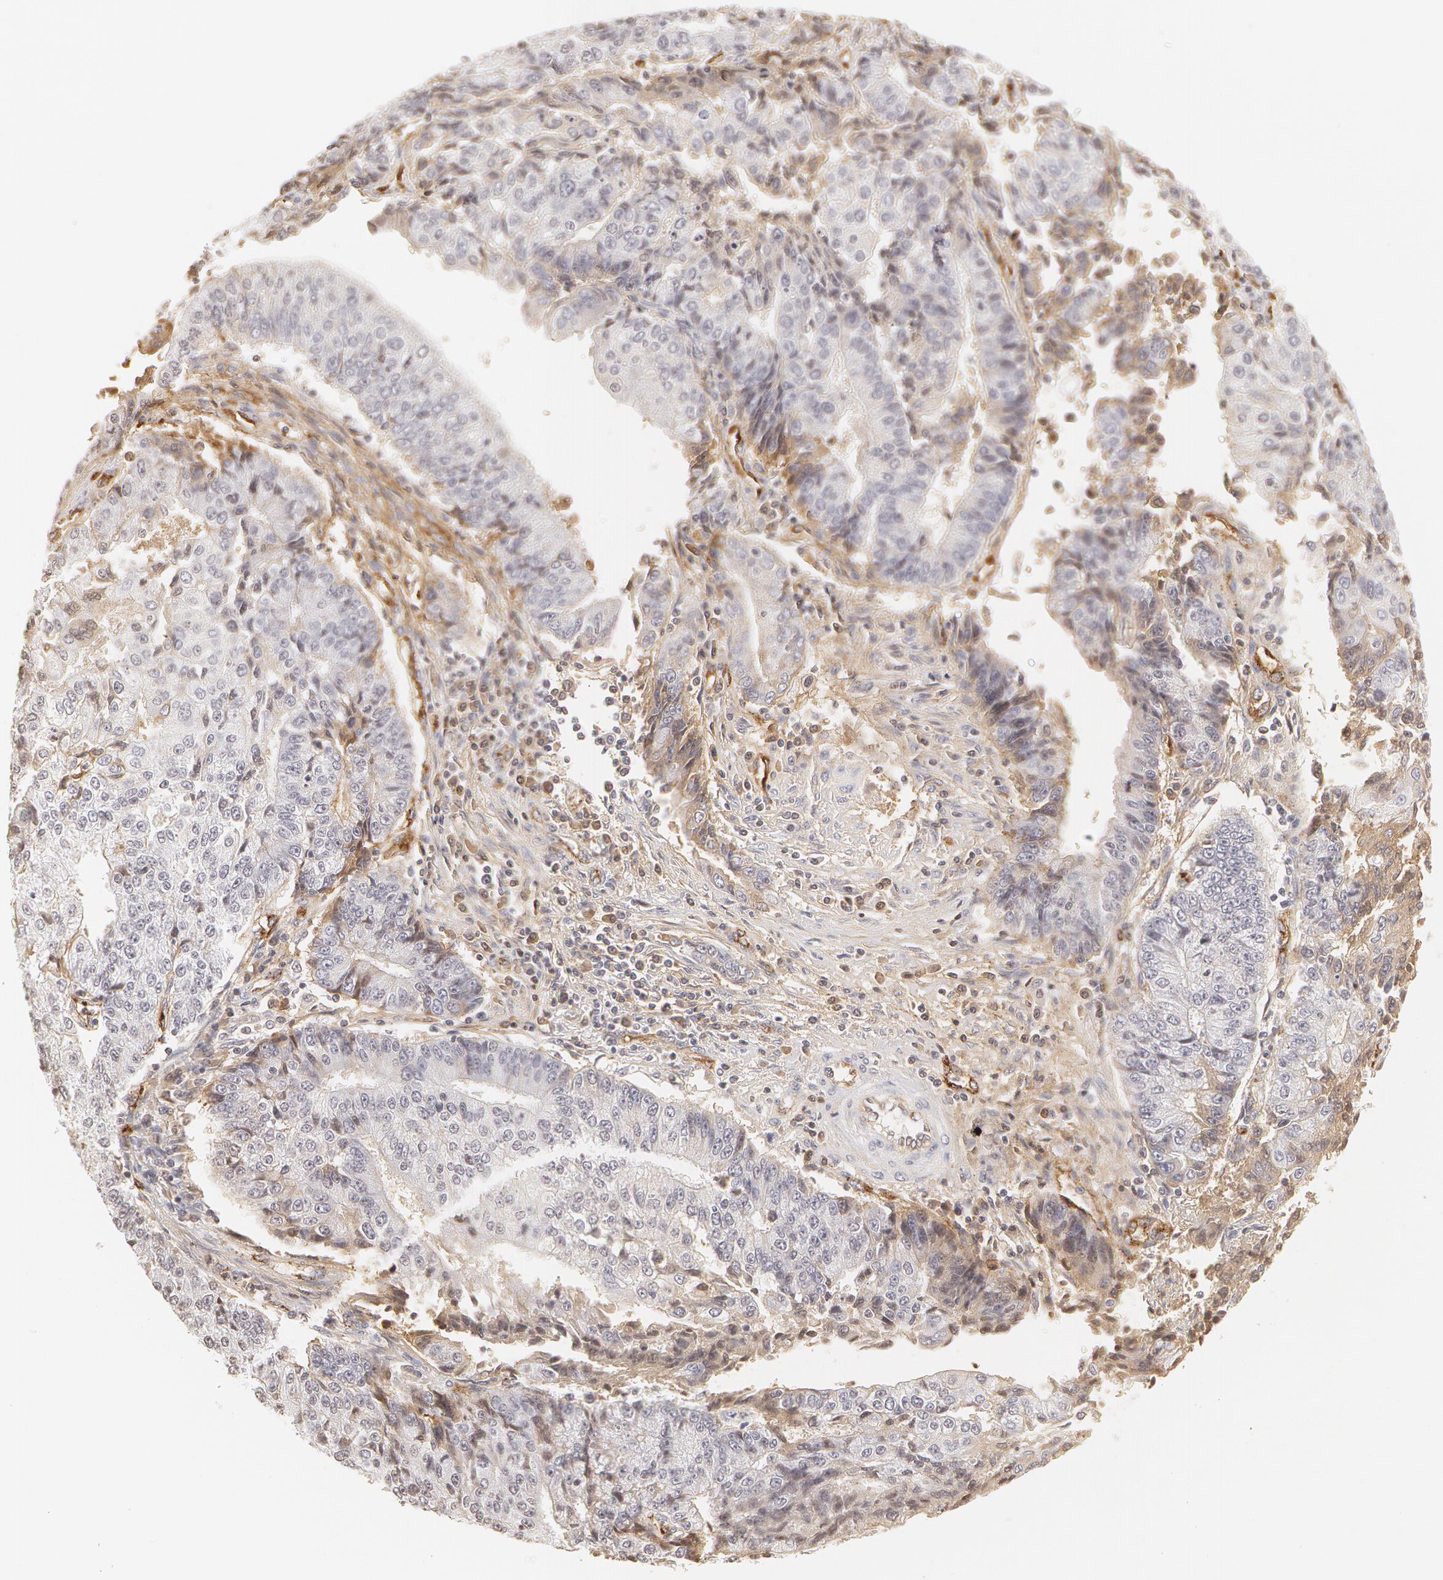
{"staining": {"intensity": "negative", "quantity": "none", "location": "none"}, "tissue": "endometrial cancer", "cell_type": "Tumor cells", "image_type": "cancer", "snomed": [{"axis": "morphology", "description": "Adenocarcinoma, NOS"}, {"axis": "topography", "description": "Endometrium"}], "caption": "Tumor cells are negative for brown protein staining in endometrial cancer.", "gene": "VWF", "patient": {"sex": "female", "age": 75}}